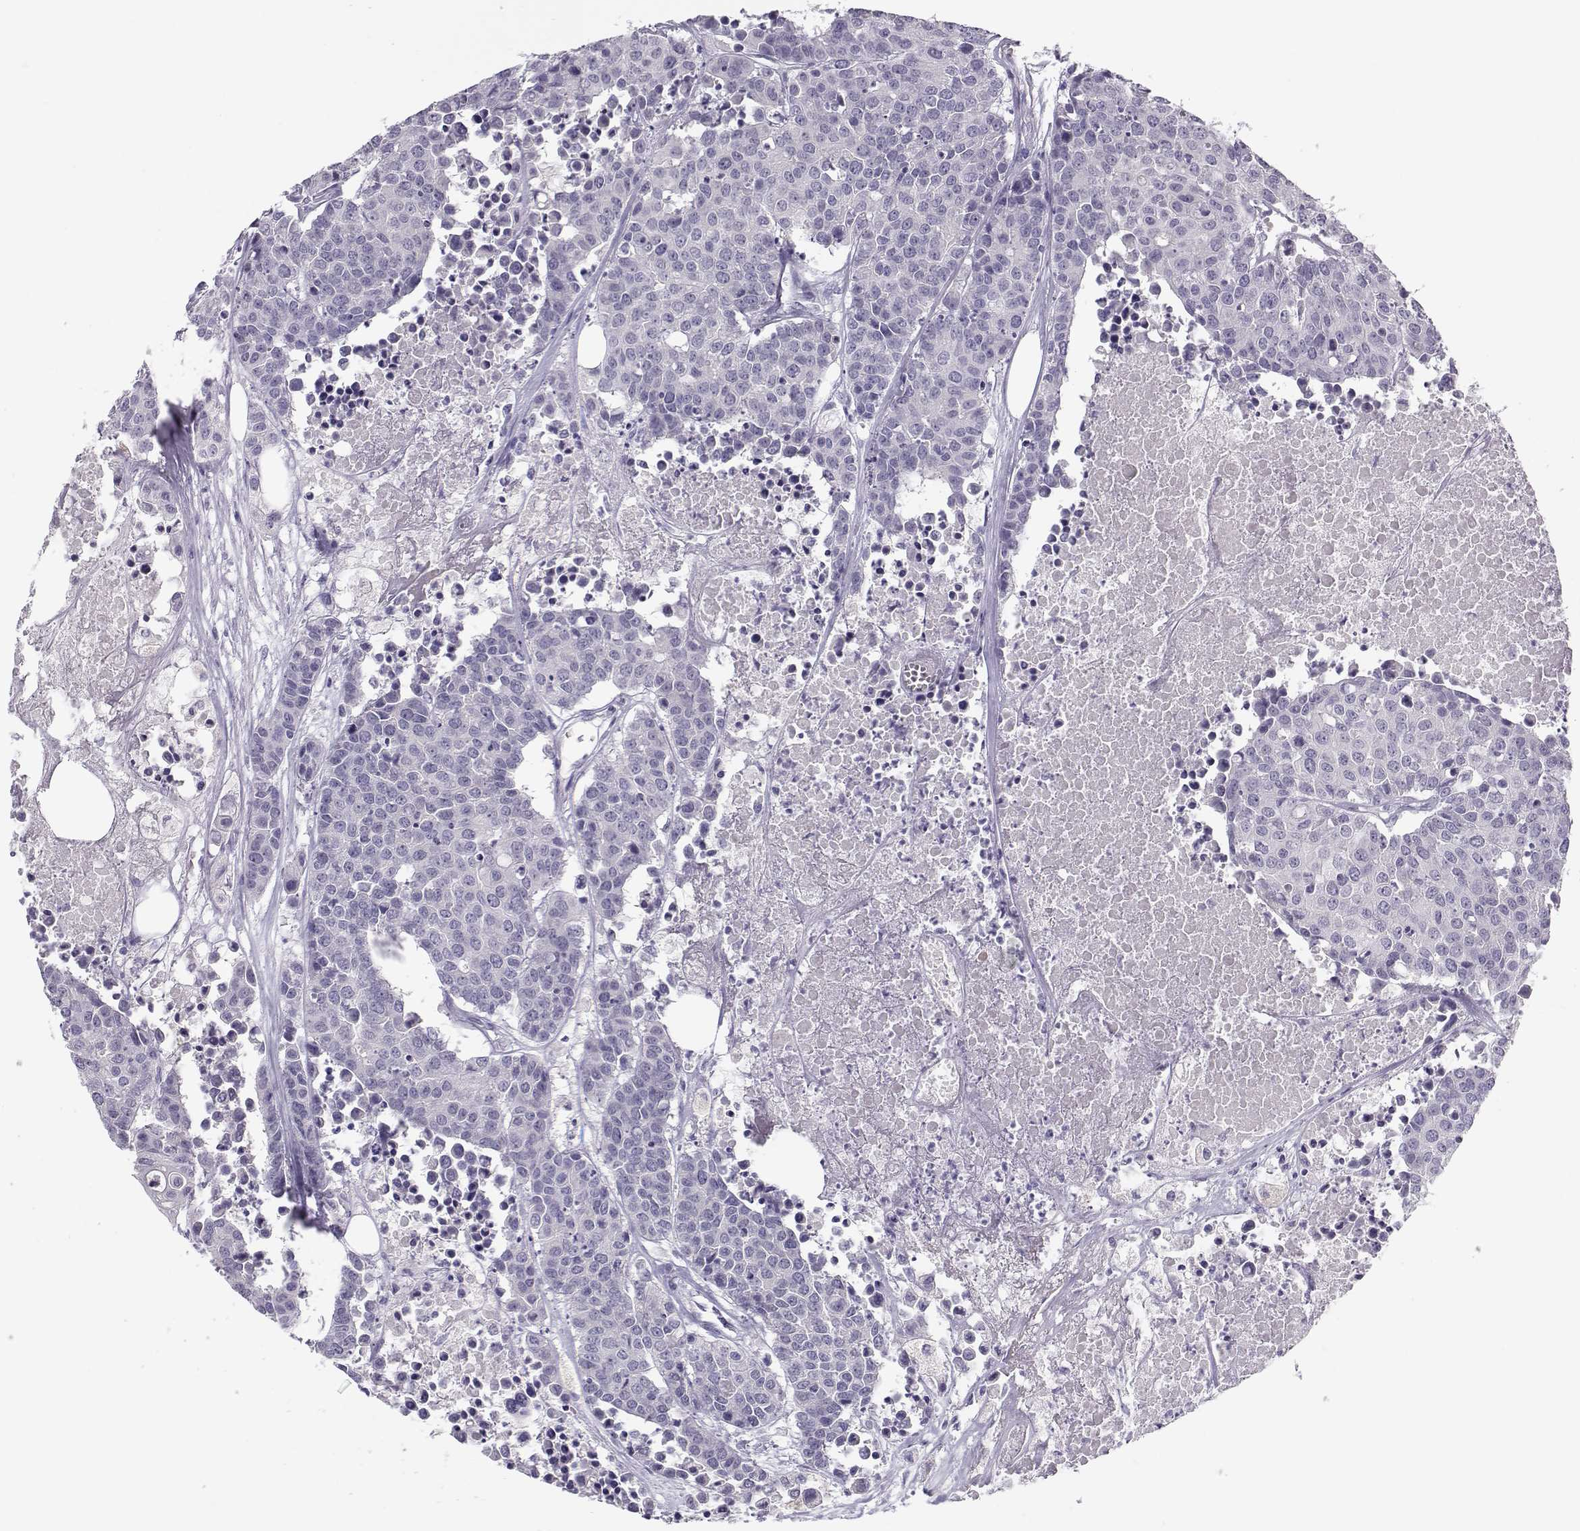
{"staining": {"intensity": "negative", "quantity": "none", "location": "none"}, "tissue": "carcinoid", "cell_type": "Tumor cells", "image_type": "cancer", "snomed": [{"axis": "morphology", "description": "Carcinoid, malignant, NOS"}, {"axis": "topography", "description": "Colon"}], "caption": "Human carcinoid (malignant) stained for a protein using immunohistochemistry (IHC) exhibits no expression in tumor cells.", "gene": "CFAP77", "patient": {"sex": "male", "age": 81}}